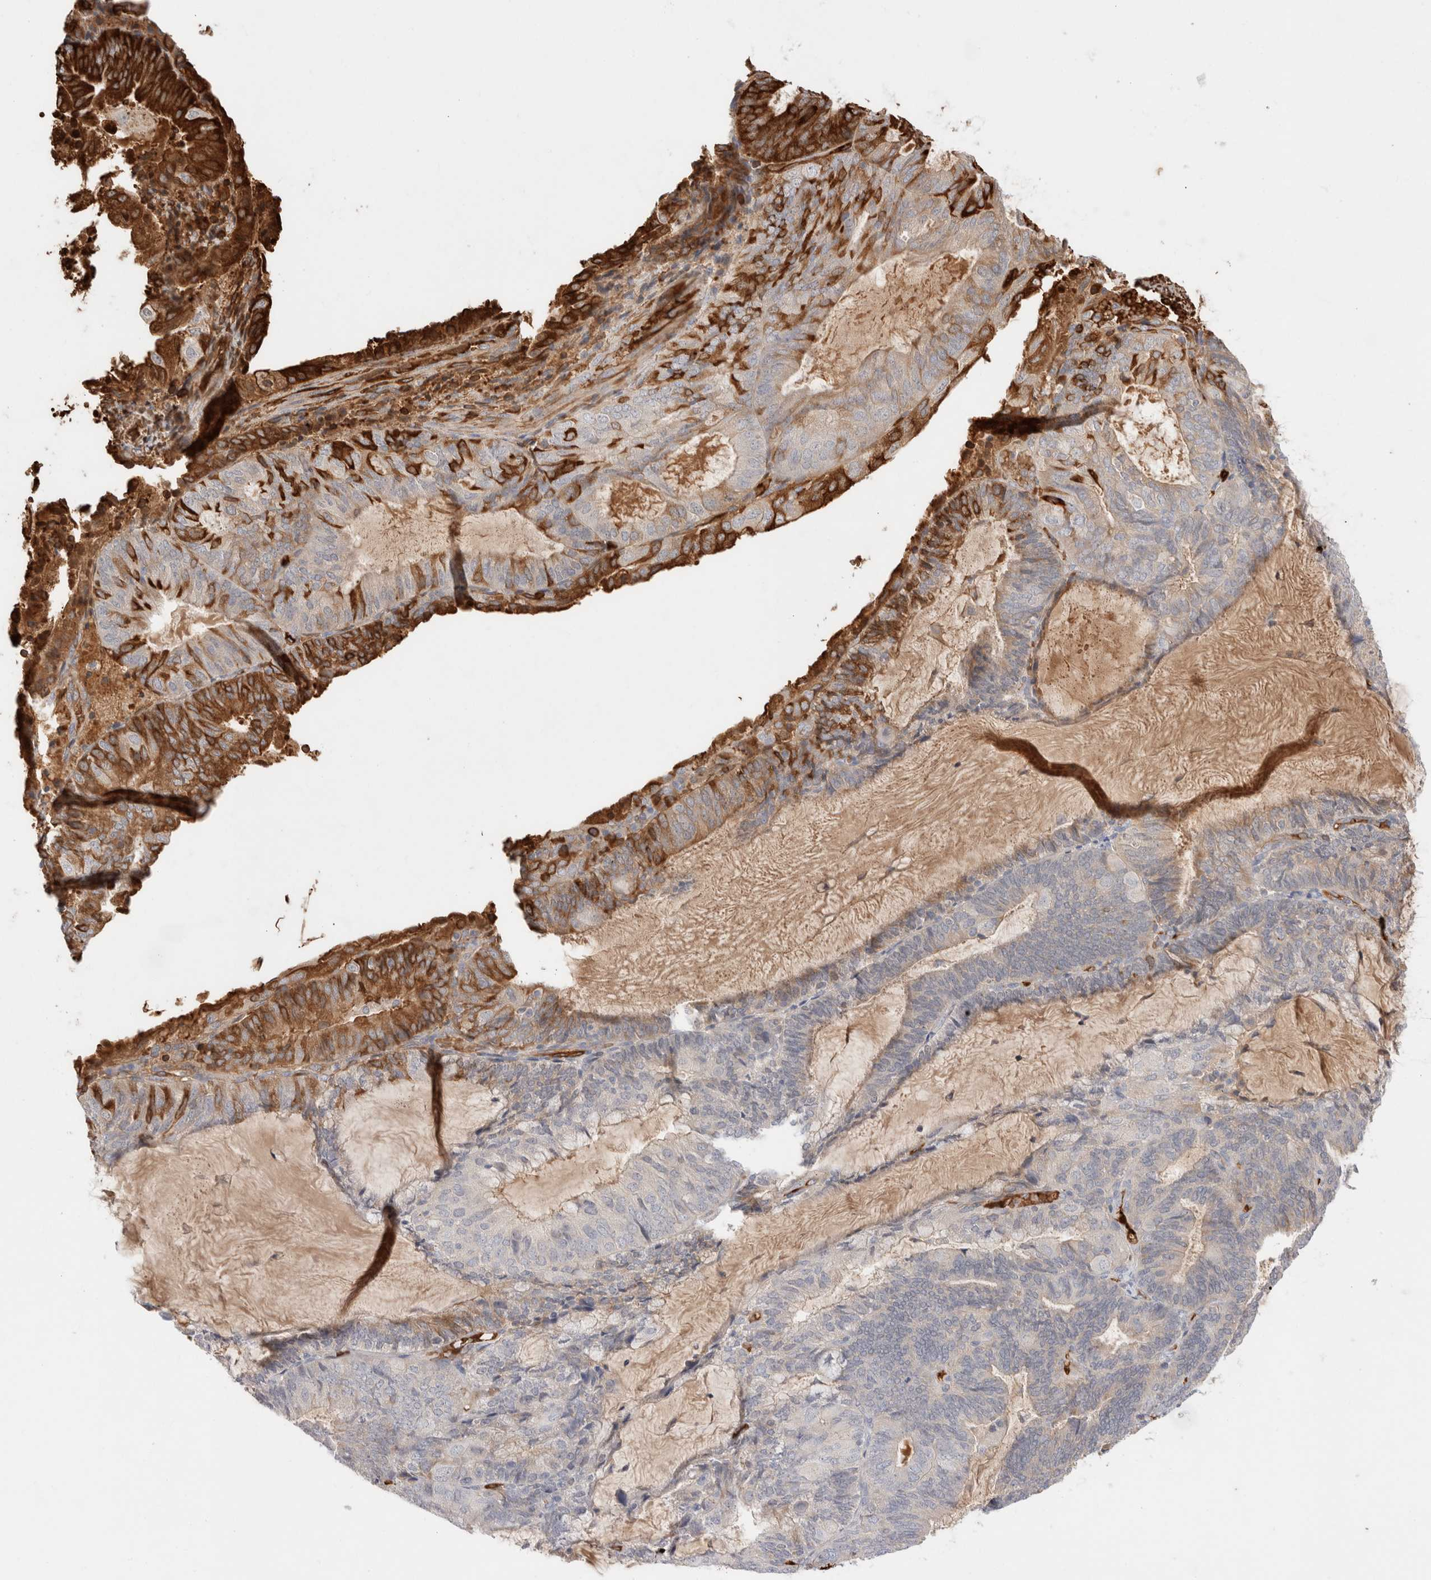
{"staining": {"intensity": "strong", "quantity": "<25%", "location": "cytoplasmic/membranous"}, "tissue": "endometrial cancer", "cell_type": "Tumor cells", "image_type": "cancer", "snomed": [{"axis": "morphology", "description": "Adenocarcinoma, NOS"}, {"axis": "topography", "description": "Endometrium"}], "caption": "The histopathology image reveals immunohistochemical staining of endometrial cancer. There is strong cytoplasmic/membranous staining is seen in approximately <25% of tumor cells. The staining was performed using DAB to visualize the protein expression in brown, while the nuclei were stained in blue with hematoxylin (Magnification: 20x).", "gene": "MST1", "patient": {"sex": "female", "age": 81}}